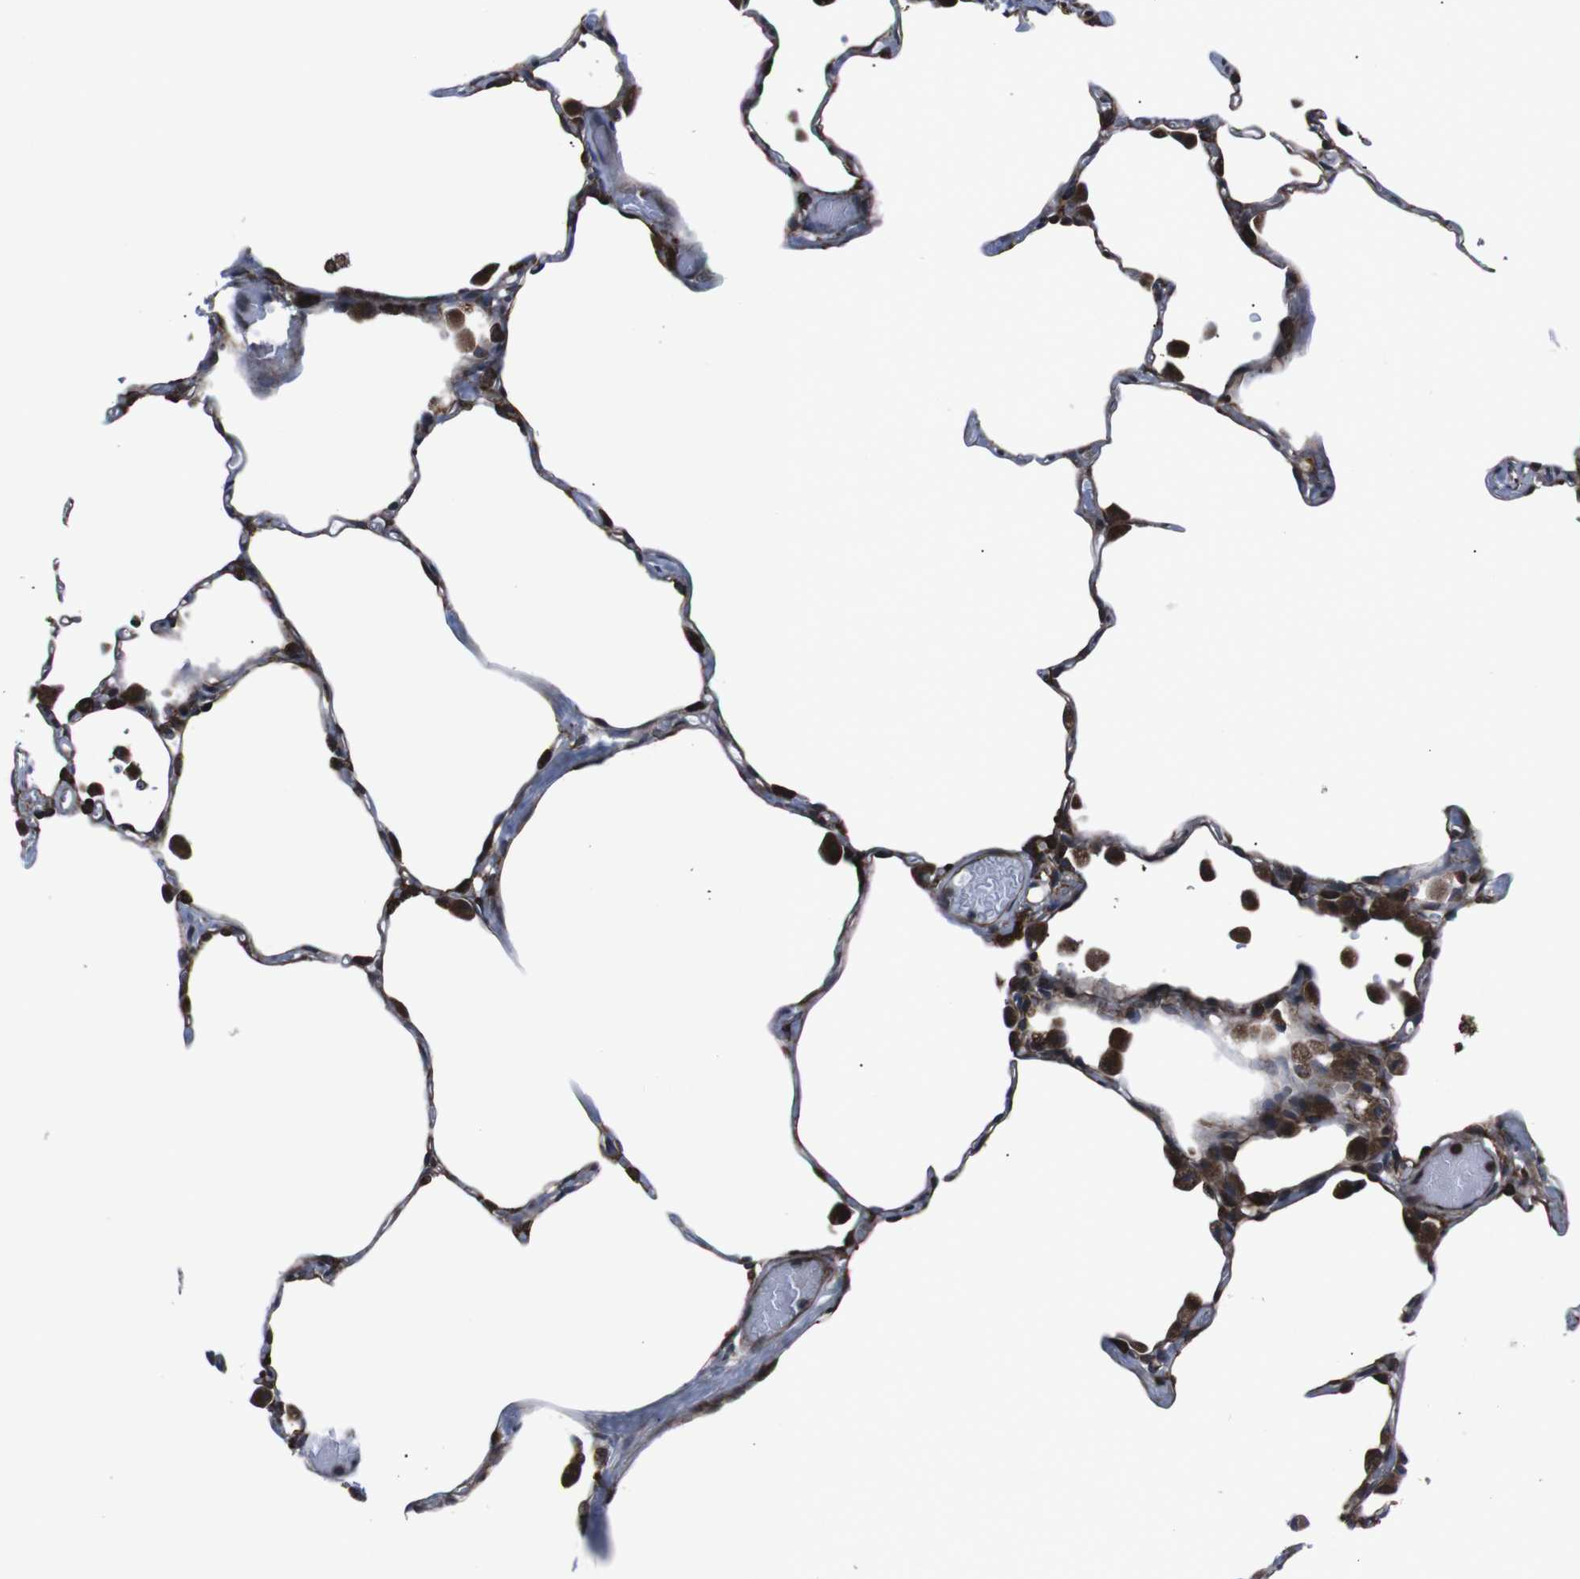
{"staining": {"intensity": "weak", "quantity": "25%-75%", "location": "cytoplasmic/membranous"}, "tissue": "lung", "cell_type": "Alveolar cells", "image_type": "normal", "snomed": [{"axis": "morphology", "description": "Normal tissue, NOS"}, {"axis": "topography", "description": "Lung"}], "caption": "Immunohistochemical staining of unremarkable human lung exhibits 25%-75% levels of weak cytoplasmic/membranous protein positivity in about 25%-75% of alveolar cells.", "gene": "EIF4A2", "patient": {"sex": "female", "age": 49}}